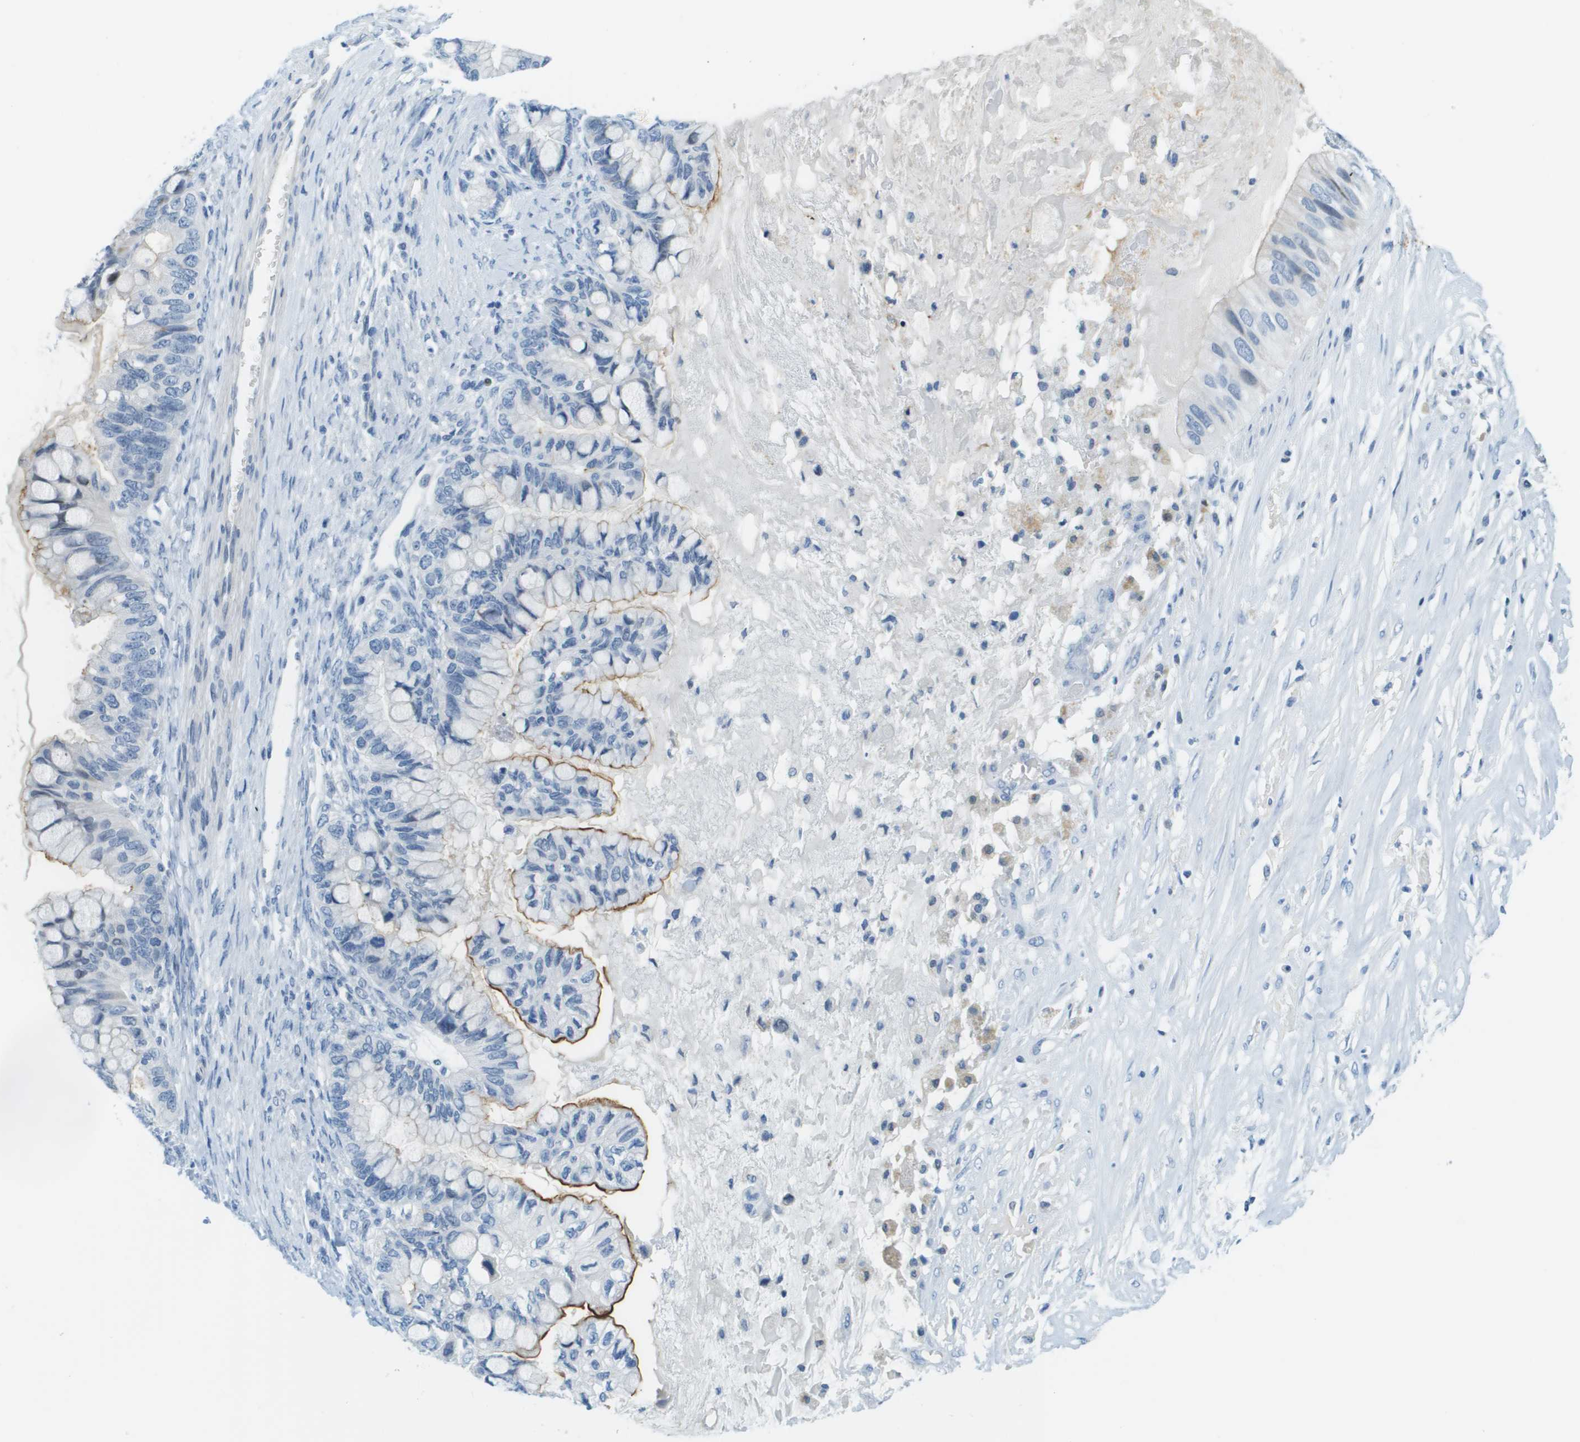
{"staining": {"intensity": "moderate", "quantity": "<25%", "location": "cytoplasmic/membranous"}, "tissue": "ovarian cancer", "cell_type": "Tumor cells", "image_type": "cancer", "snomed": [{"axis": "morphology", "description": "Cystadenocarcinoma, mucinous, NOS"}, {"axis": "topography", "description": "Ovary"}], "caption": "A high-resolution photomicrograph shows immunohistochemistry (IHC) staining of ovarian cancer (mucinous cystadenocarcinoma), which displays moderate cytoplasmic/membranous positivity in about <25% of tumor cells. The protein of interest is stained brown, and the nuclei are stained in blue (DAB (3,3'-diaminobenzidine) IHC with brightfield microscopy, high magnification).", "gene": "CDHR2", "patient": {"sex": "female", "age": 80}}